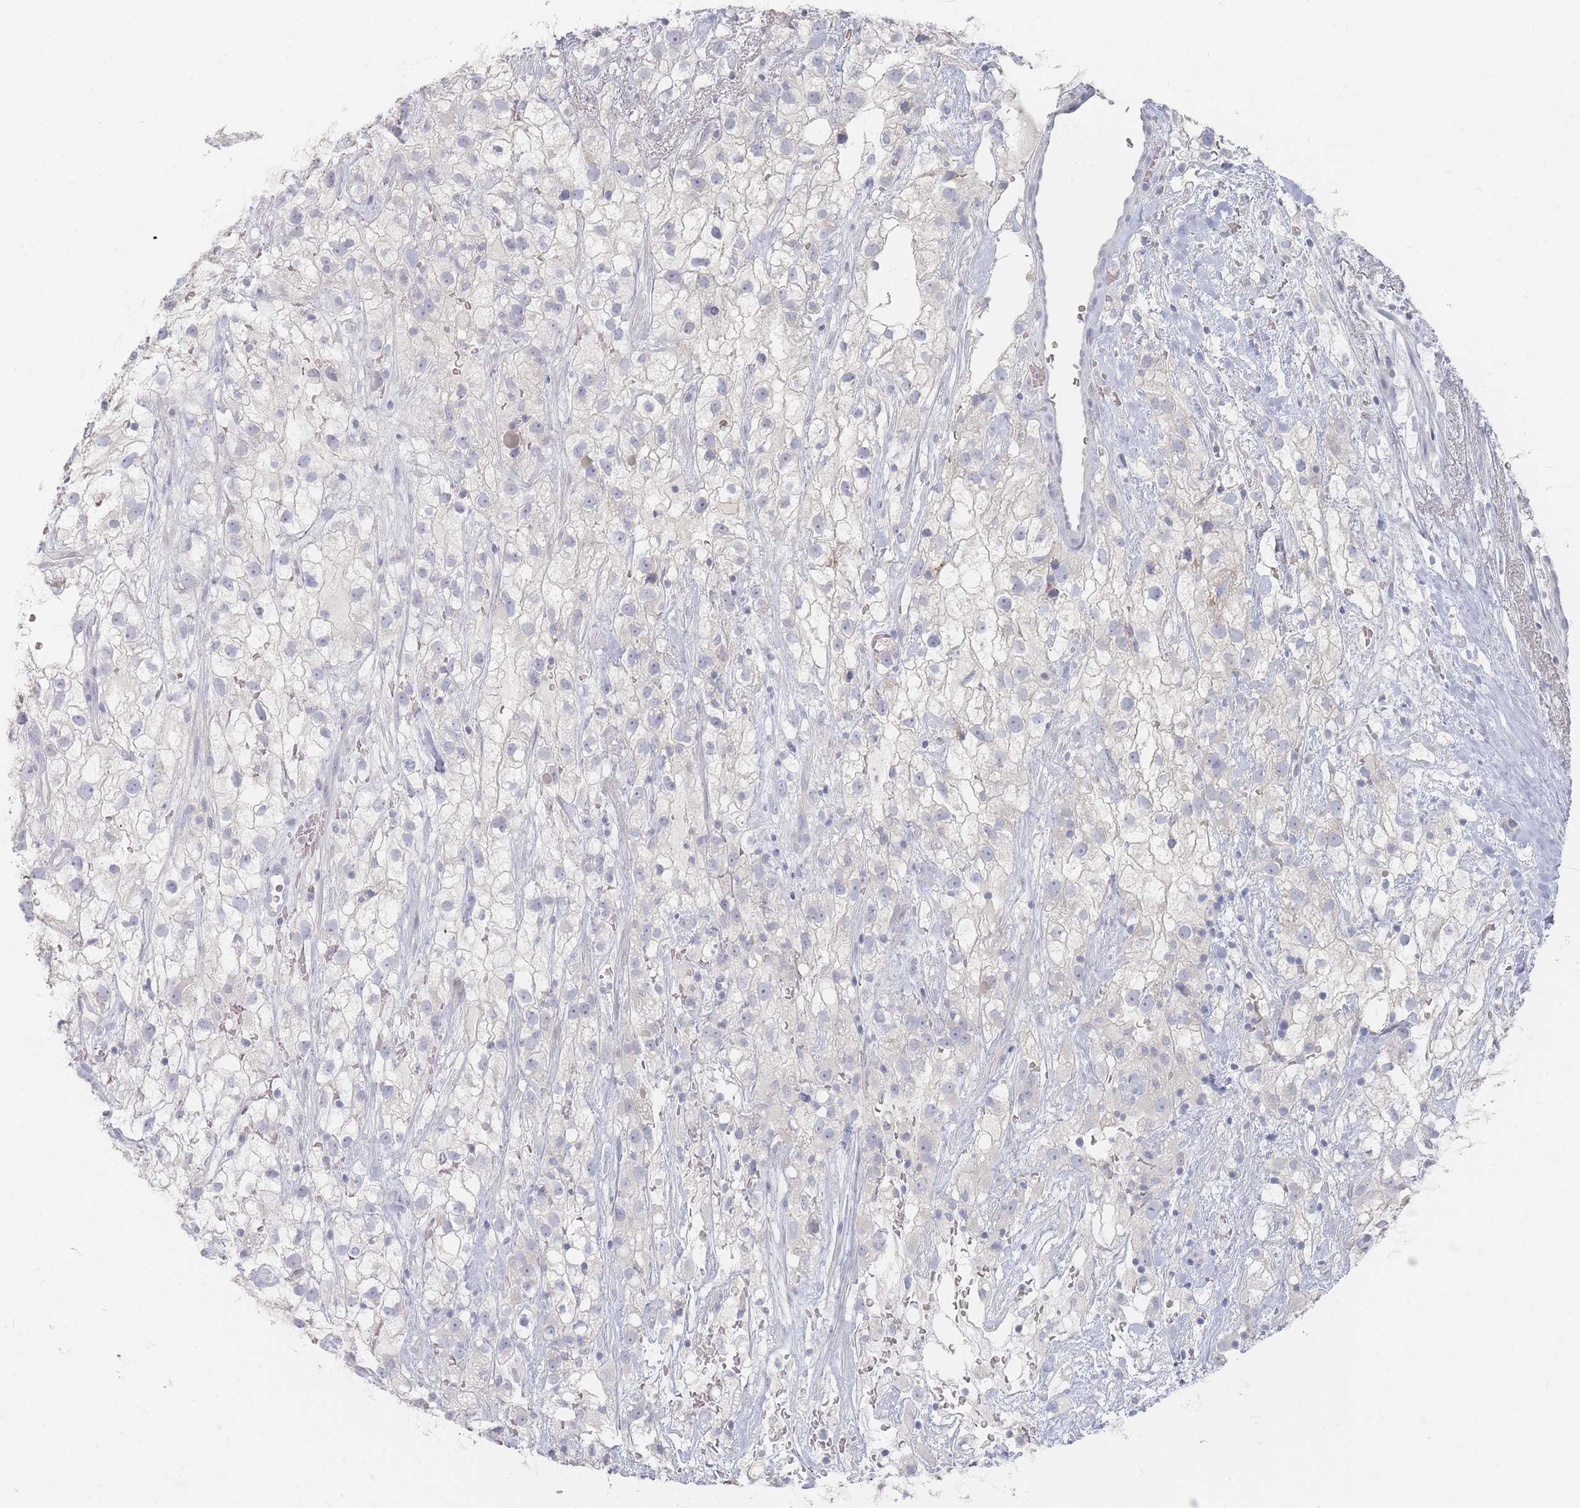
{"staining": {"intensity": "negative", "quantity": "none", "location": "none"}, "tissue": "renal cancer", "cell_type": "Tumor cells", "image_type": "cancer", "snomed": [{"axis": "morphology", "description": "Adenocarcinoma, NOS"}, {"axis": "topography", "description": "Kidney"}], "caption": "Renal adenocarcinoma stained for a protein using immunohistochemistry exhibits no positivity tumor cells.", "gene": "CD37", "patient": {"sex": "male", "age": 59}}